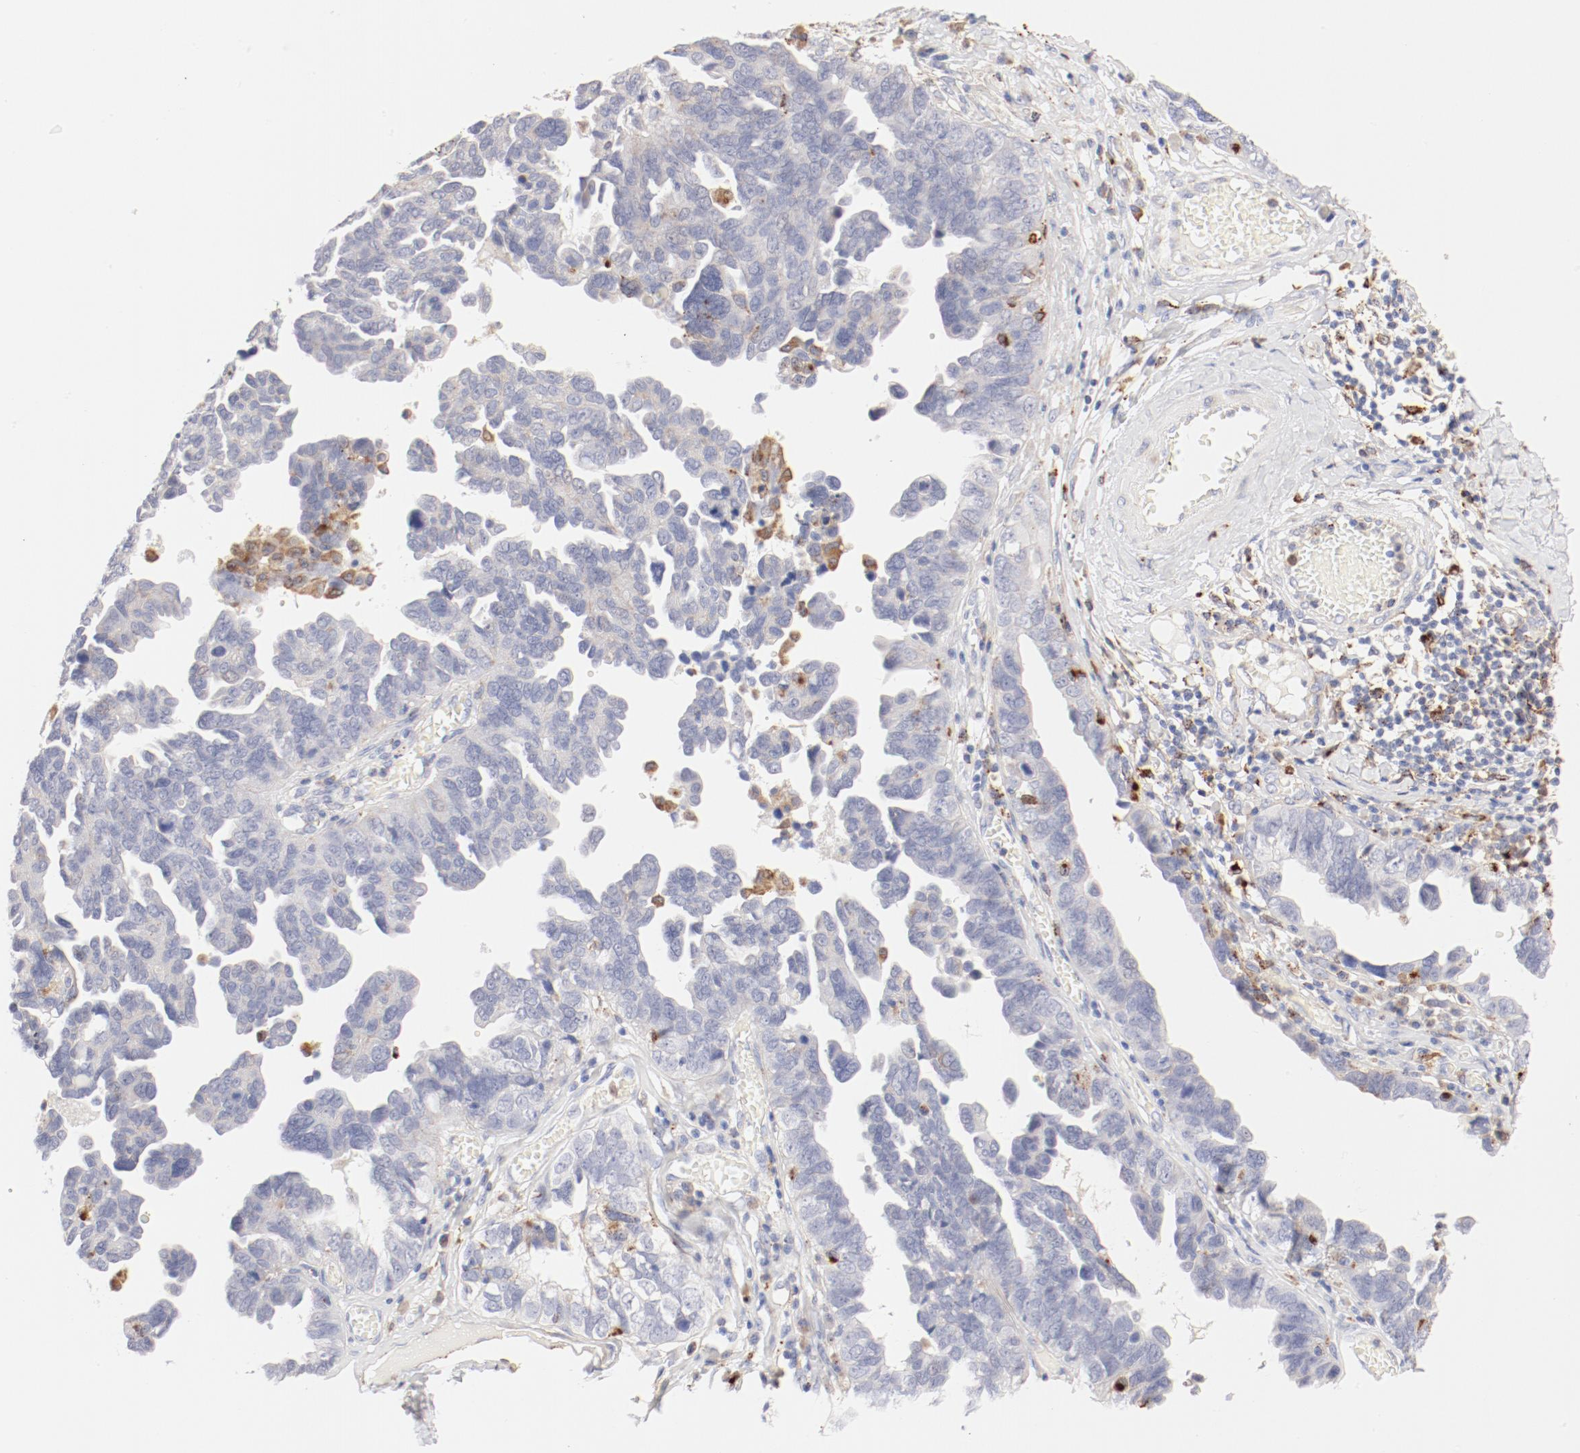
{"staining": {"intensity": "negative", "quantity": "none", "location": "none"}, "tissue": "ovarian cancer", "cell_type": "Tumor cells", "image_type": "cancer", "snomed": [{"axis": "morphology", "description": "Cystadenocarcinoma, serous, NOS"}, {"axis": "topography", "description": "Ovary"}], "caption": "Immunohistochemistry (IHC) photomicrograph of neoplastic tissue: ovarian cancer (serous cystadenocarcinoma) stained with DAB exhibits no significant protein expression in tumor cells.", "gene": "CTSH", "patient": {"sex": "female", "age": 64}}